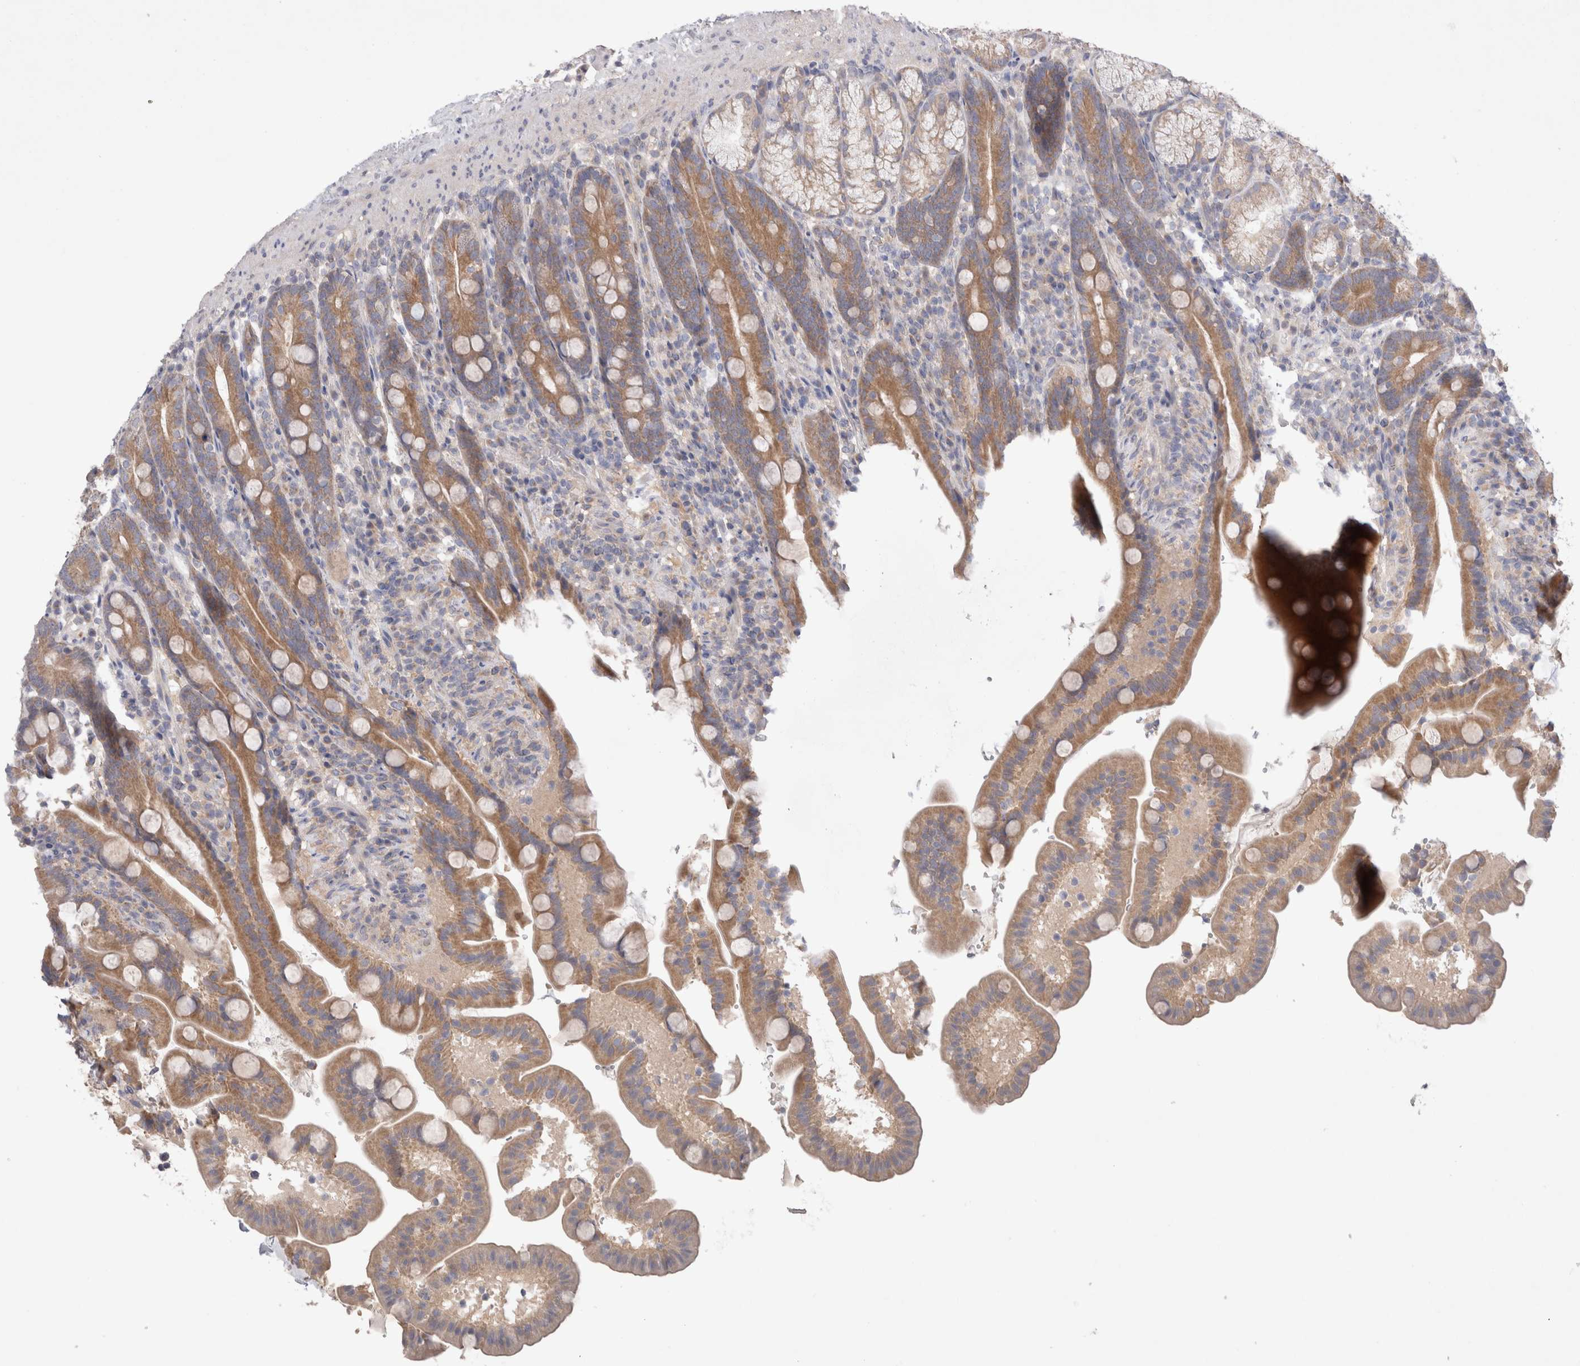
{"staining": {"intensity": "moderate", "quantity": ">75%", "location": "cytoplasmic/membranous"}, "tissue": "duodenum", "cell_type": "Glandular cells", "image_type": "normal", "snomed": [{"axis": "morphology", "description": "Normal tissue, NOS"}, {"axis": "topography", "description": "Duodenum"}], "caption": "Protein staining reveals moderate cytoplasmic/membranous staining in approximately >75% of glandular cells in unremarkable duodenum. (DAB IHC, brown staining for protein, blue staining for nuclei).", "gene": "IFT74", "patient": {"sex": "male", "age": 54}}